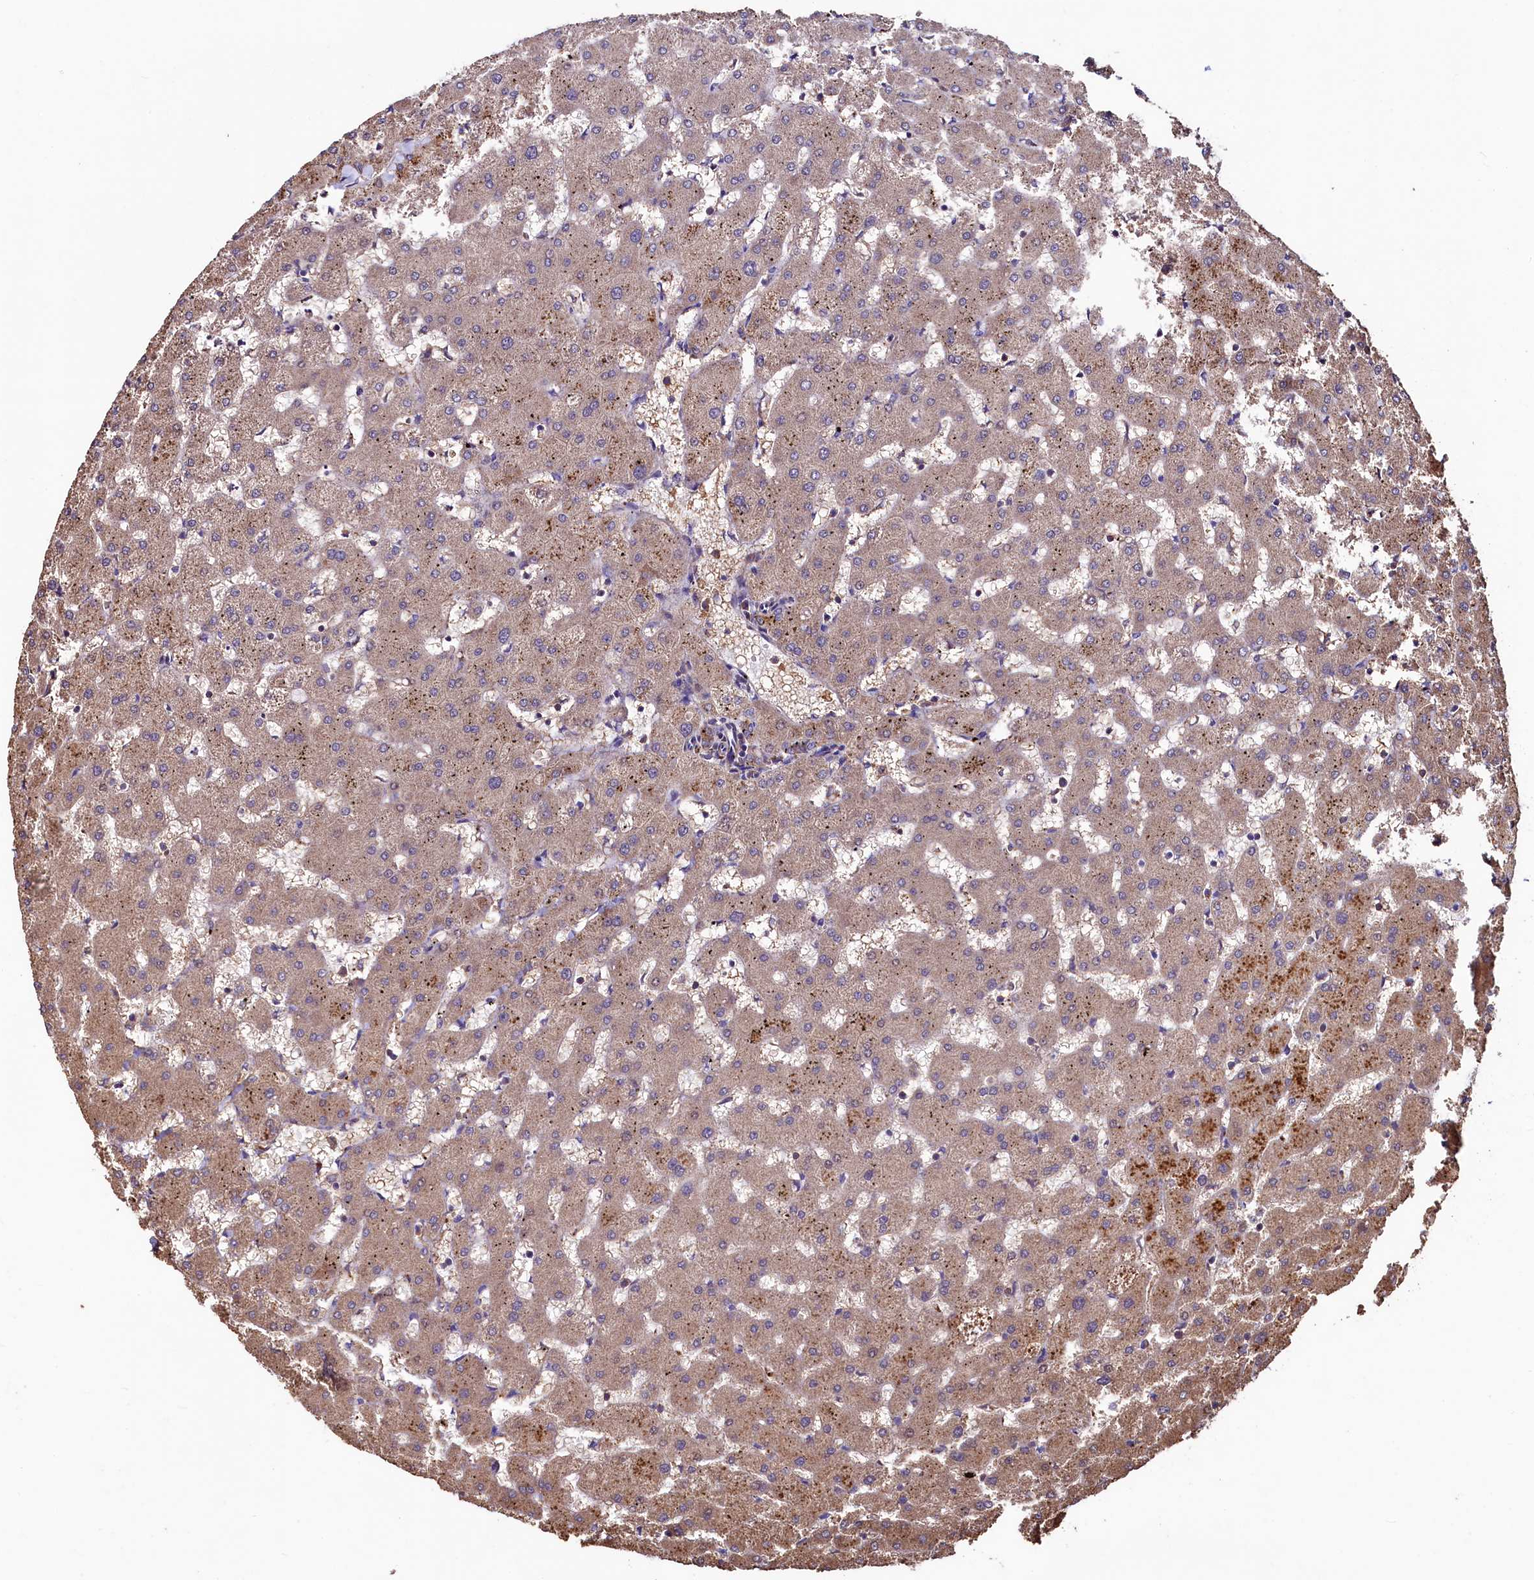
{"staining": {"intensity": "moderate", "quantity": ">75%", "location": "cytoplasmic/membranous"}, "tissue": "liver", "cell_type": "Cholangiocytes", "image_type": "normal", "snomed": [{"axis": "morphology", "description": "Normal tissue, NOS"}, {"axis": "topography", "description": "Liver"}], "caption": "An image showing moderate cytoplasmic/membranous staining in about >75% of cholangiocytes in normal liver, as visualized by brown immunohistochemical staining.", "gene": "TMEM98", "patient": {"sex": "female", "age": 63}}